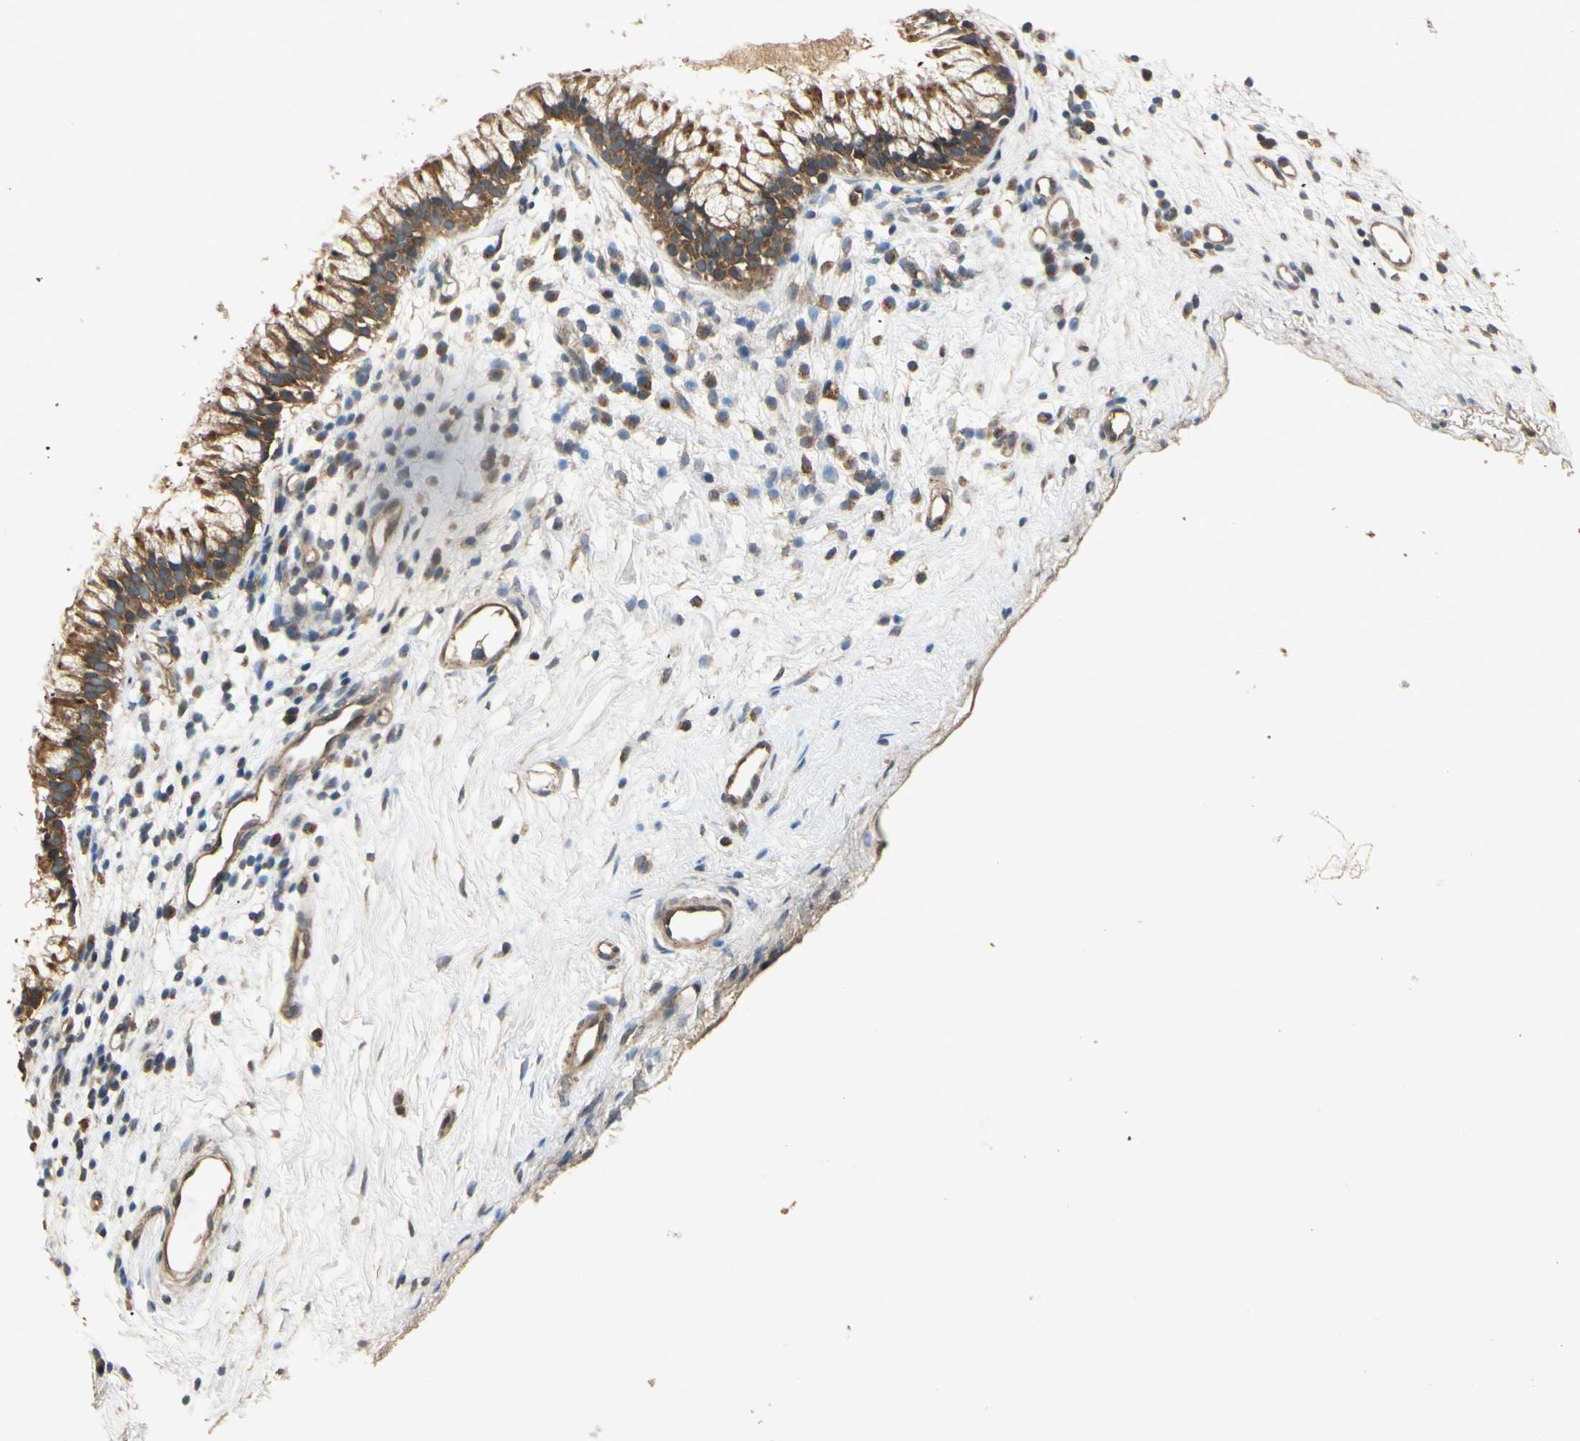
{"staining": {"intensity": "strong", "quantity": ">75%", "location": "cytoplasmic/membranous"}, "tissue": "nasopharynx", "cell_type": "Respiratory epithelial cells", "image_type": "normal", "snomed": [{"axis": "morphology", "description": "Normal tissue, NOS"}, {"axis": "topography", "description": "Nasopharynx"}], "caption": "IHC of normal nasopharynx demonstrates high levels of strong cytoplasmic/membranous positivity in approximately >75% of respiratory epithelial cells.", "gene": "CCT7", "patient": {"sex": "male", "age": 21}}